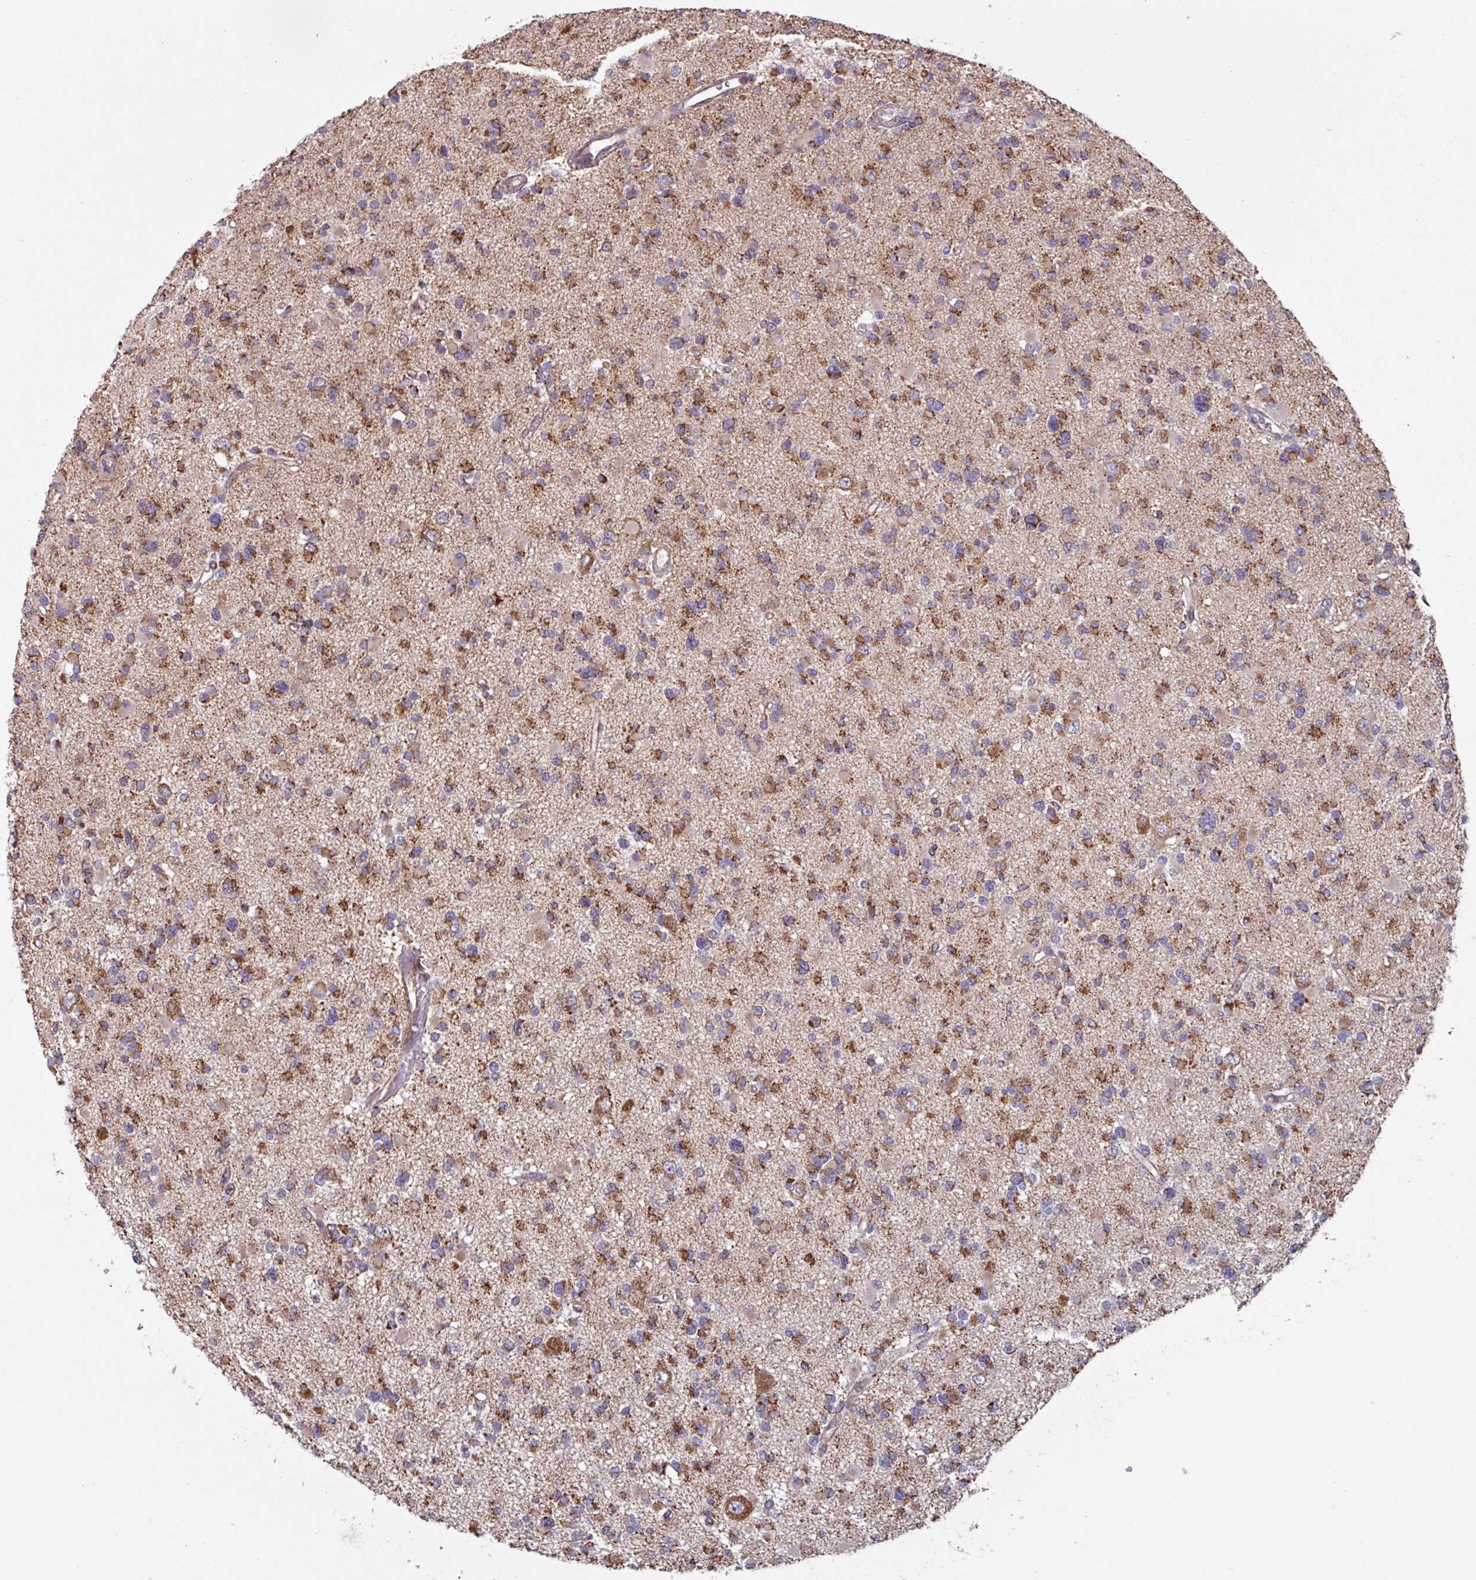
{"staining": {"intensity": "moderate", "quantity": ">75%", "location": "cytoplasmic/membranous"}, "tissue": "glioma", "cell_type": "Tumor cells", "image_type": "cancer", "snomed": [{"axis": "morphology", "description": "Glioma, malignant, Low grade"}, {"axis": "topography", "description": "Brain"}], "caption": "Approximately >75% of tumor cells in malignant glioma (low-grade) exhibit moderate cytoplasmic/membranous protein staining as visualized by brown immunohistochemical staining.", "gene": "COX7C", "patient": {"sex": "female", "age": 22}}